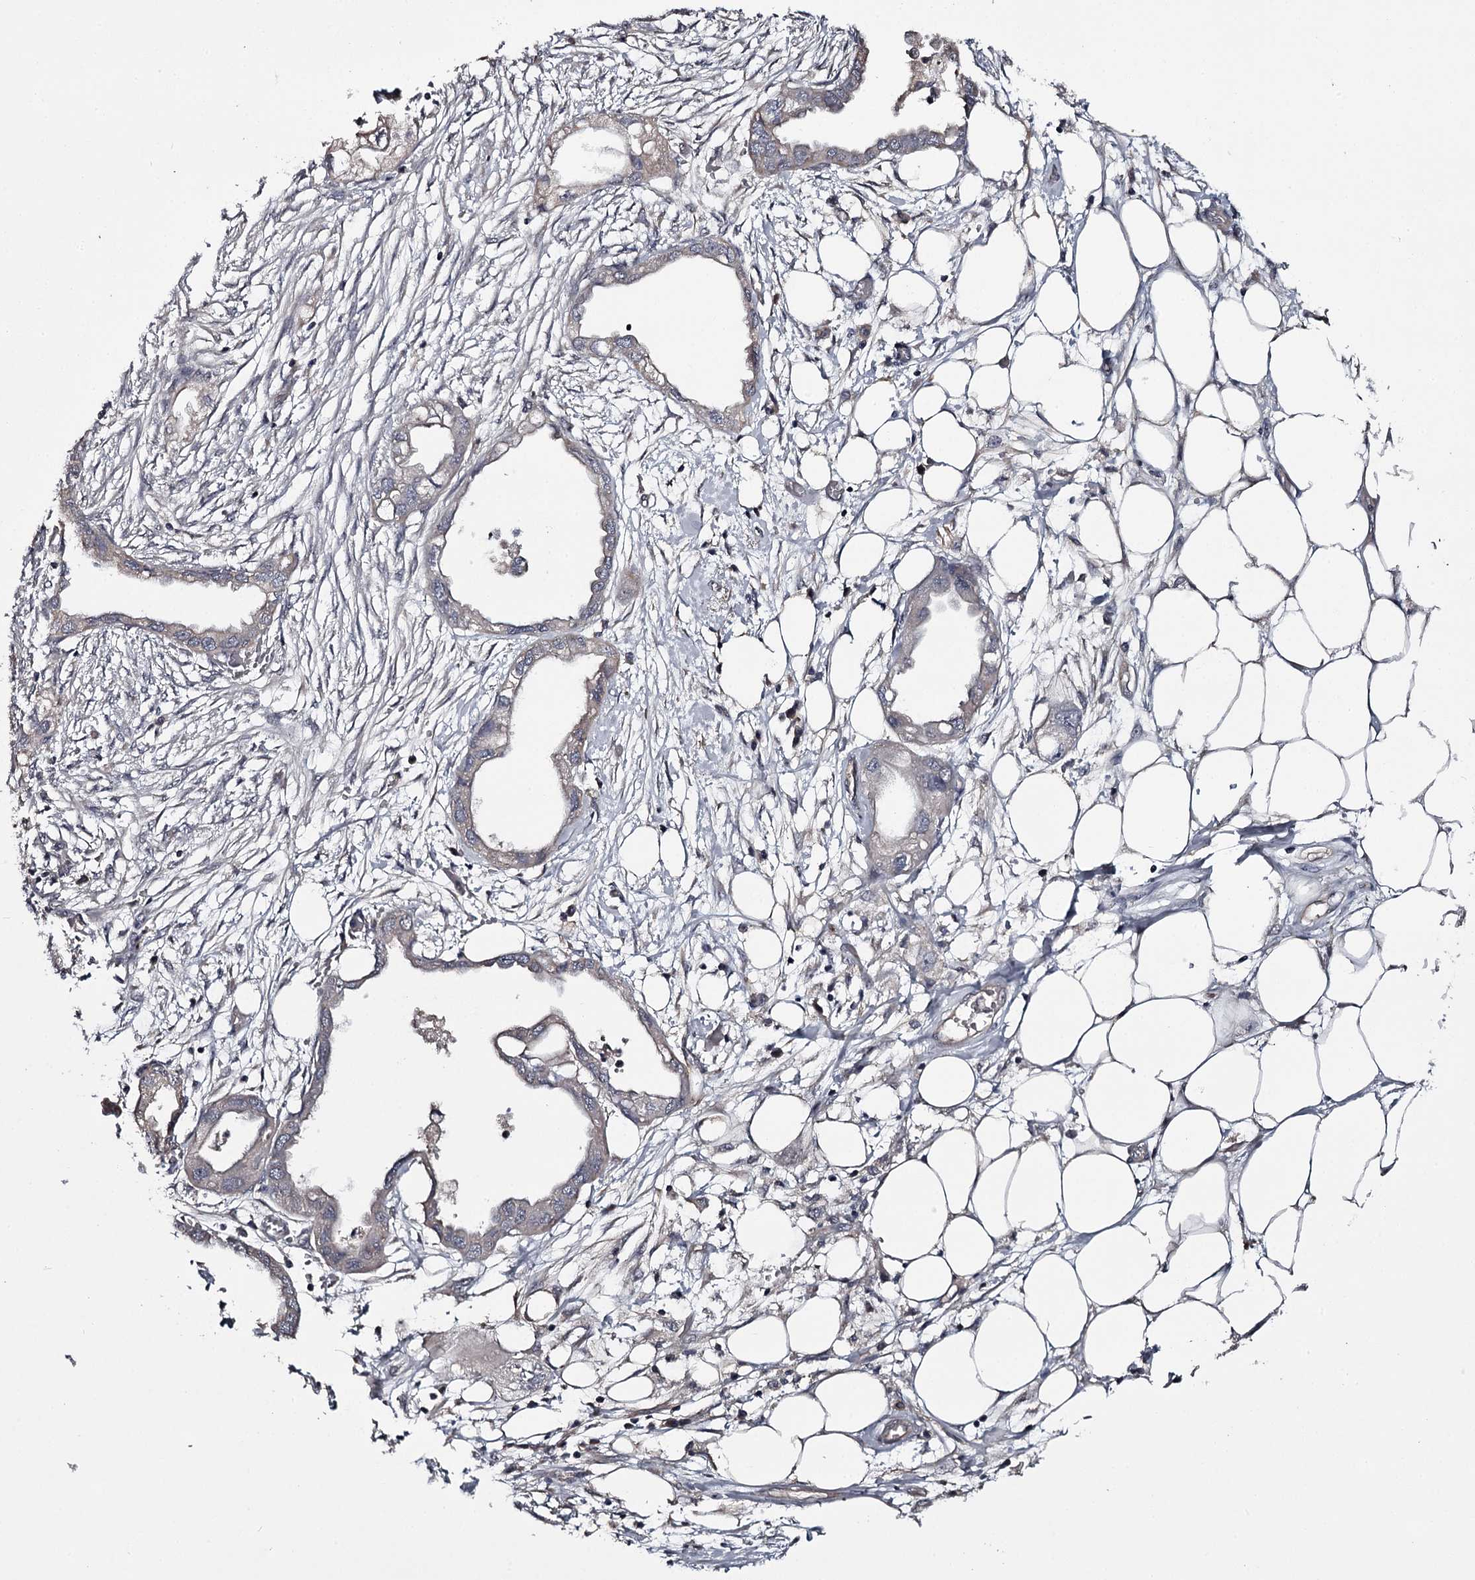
{"staining": {"intensity": "negative", "quantity": "none", "location": "none"}, "tissue": "endometrial cancer", "cell_type": "Tumor cells", "image_type": "cancer", "snomed": [{"axis": "morphology", "description": "Adenocarcinoma, NOS"}, {"axis": "morphology", "description": "Adenocarcinoma, metastatic, NOS"}, {"axis": "topography", "description": "Adipose tissue"}, {"axis": "topography", "description": "Endometrium"}], "caption": "A high-resolution micrograph shows immunohistochemistry staining of endometrial cancer, which shows no significant expression in tumor cells.", "gene": "CWF19L2", "patient": {"sex": "female", "age": 67}}